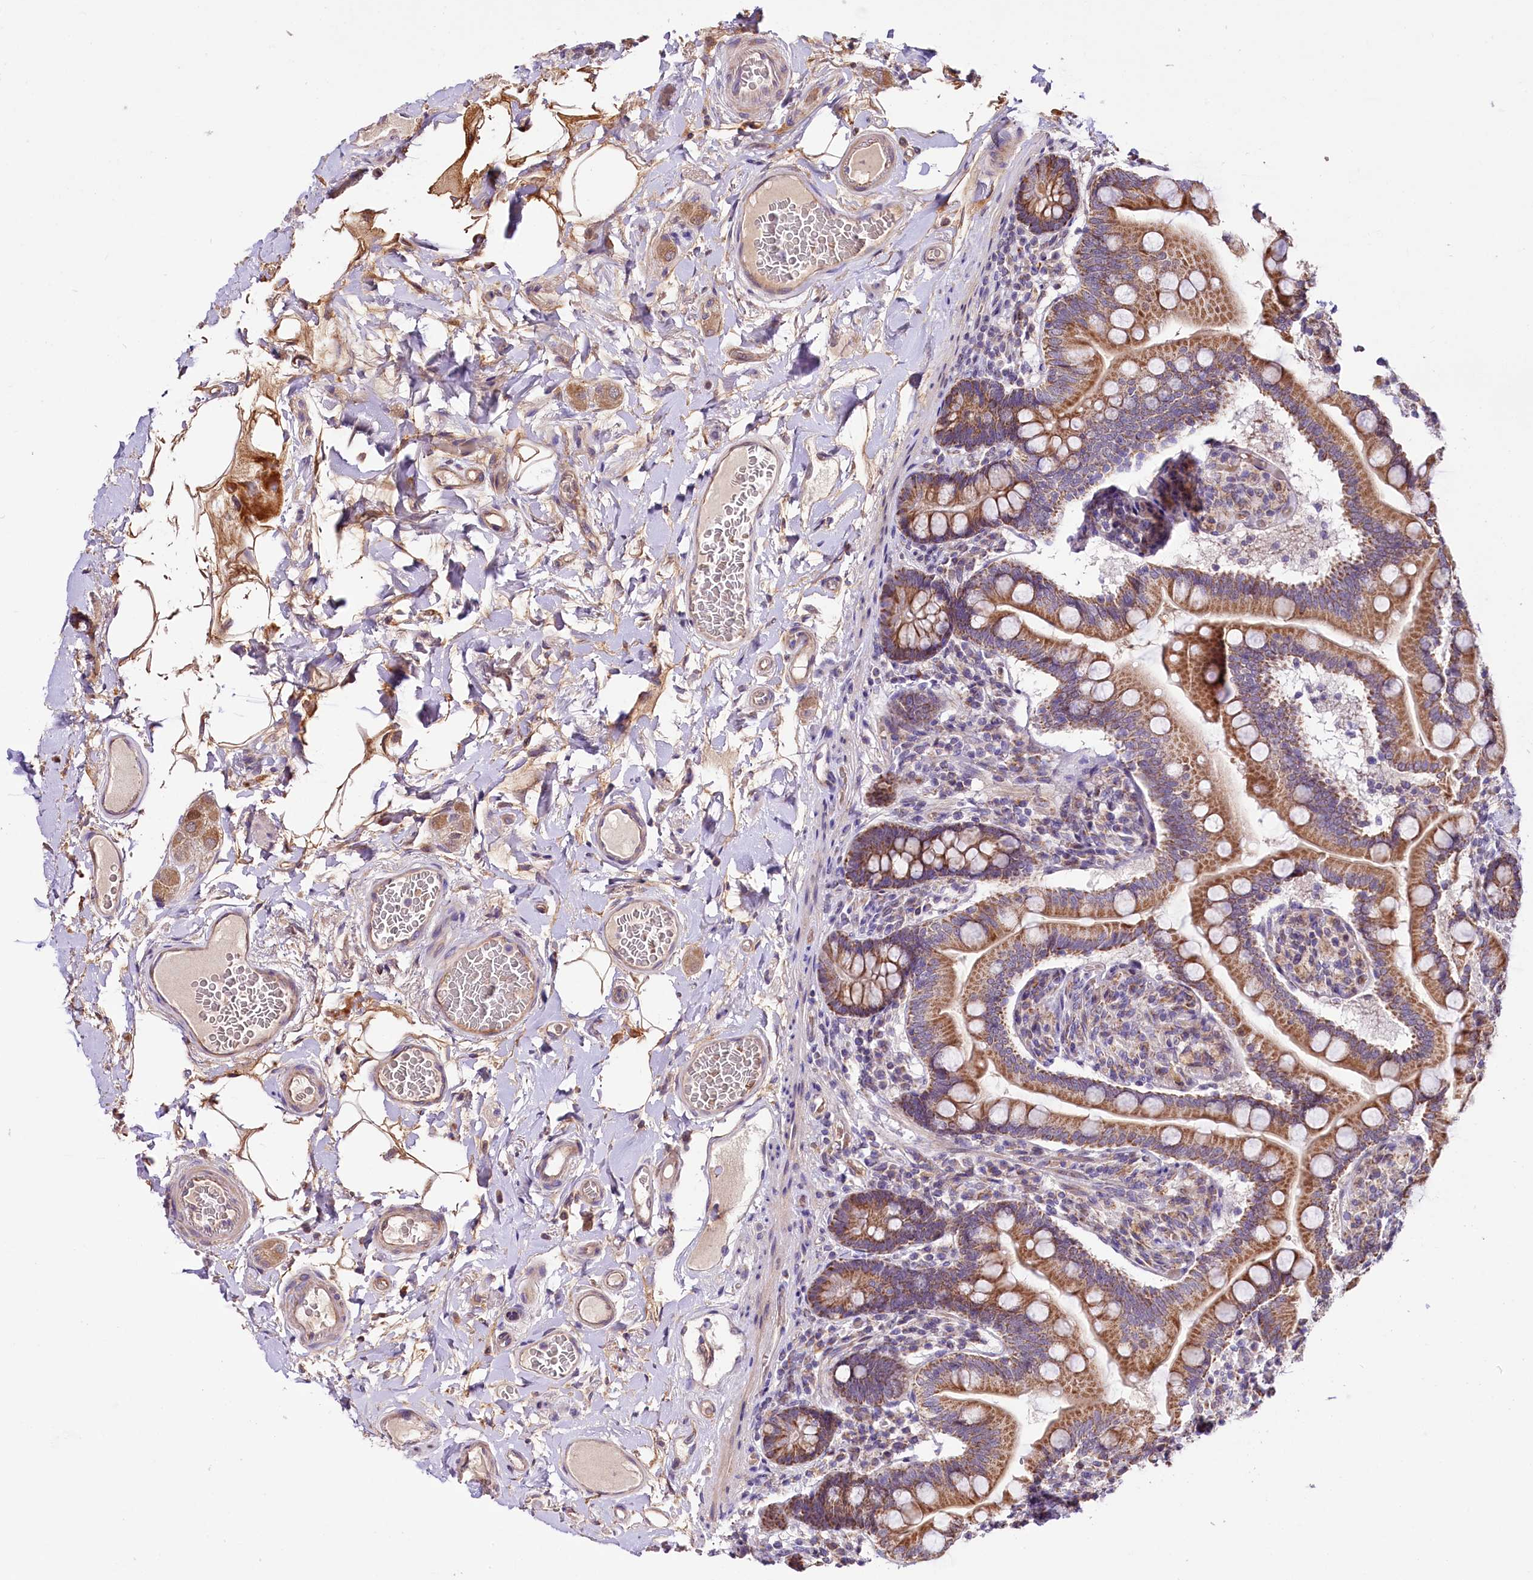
{"staining": {"intensity": "moderate", "quantity": ">75%", "location": "cytoplasmic/membranous"}, "tissue": "small intestine", "cell_type": "Glandular cells", "image_type": "normal", "snomed": [{"axis": "morphology", "description": "Normal tissue, NOS"}, {"axis": "topography", "description": "Small intestine"}], "caption": "This photomicrograph displays benign small intestine stained with immunohistochemistry to label a protein in brown. The cytoplasmic/membranous of glandular cells show moderate positivity for the protein. Nuclei are counter-stained blue.", "gene": "ST7", "patient": {"sex": "female", "age": 64}}